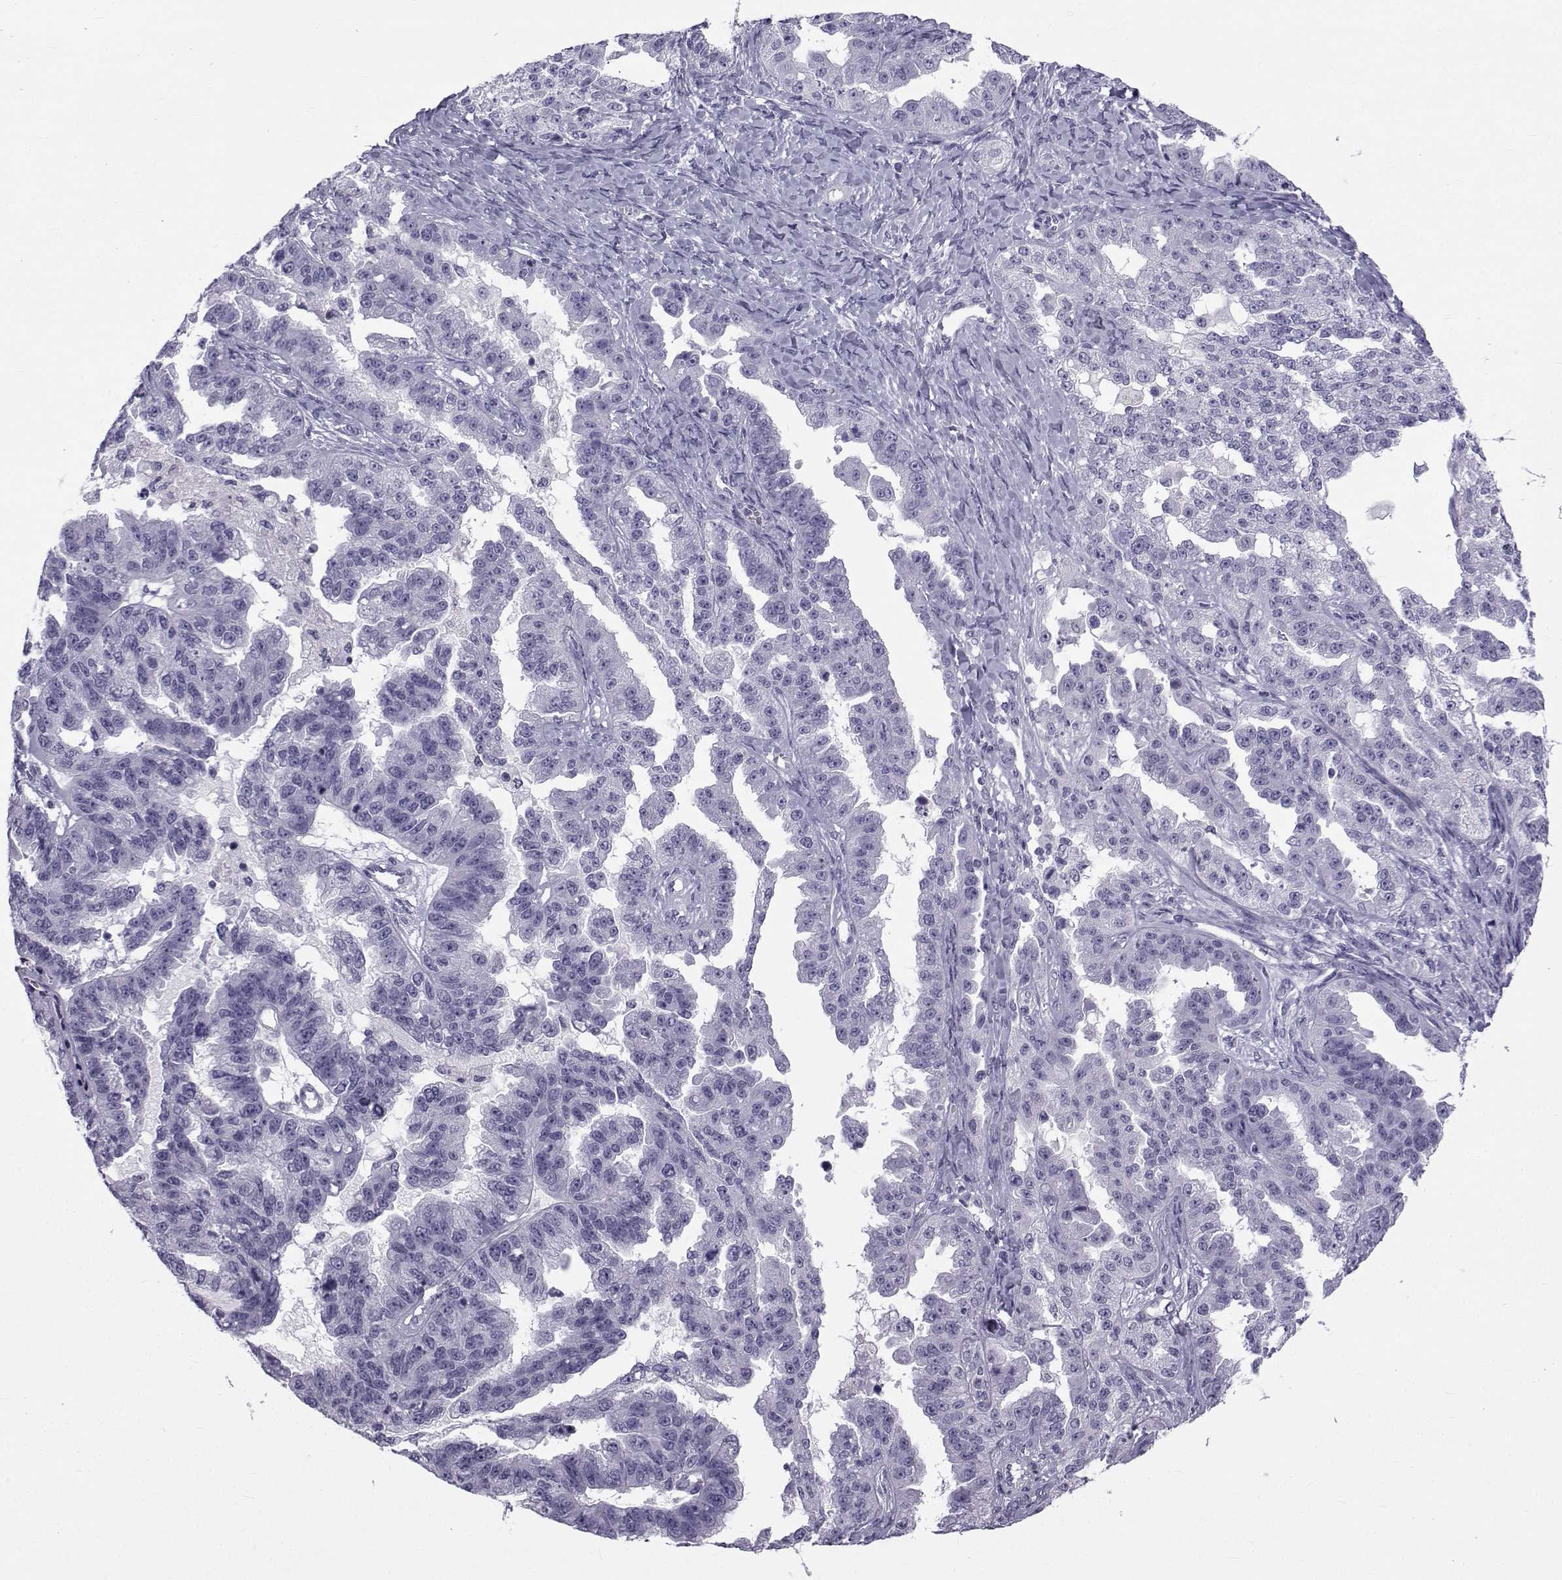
{"staining": {"intensity": "negative", "quantity": "none", "location": "none"}, "tissue": "ovarian cancer", "cell_type": "Tumor cells", "image_type": "cancer", "snomed": [{"axis": "morphology", "description": "Cystadenocarcinoma, serous, NOS"}, {"axis": "topography", "description": "Ovary"}], "caption": "Human serous cystadenocarcinoma (ovarian) stained for a protein using immunohistochemistry demonstrates no staining in tumor cells.", "gene": "SPANXD", "patient": {"sex": "female", "age": 58}}